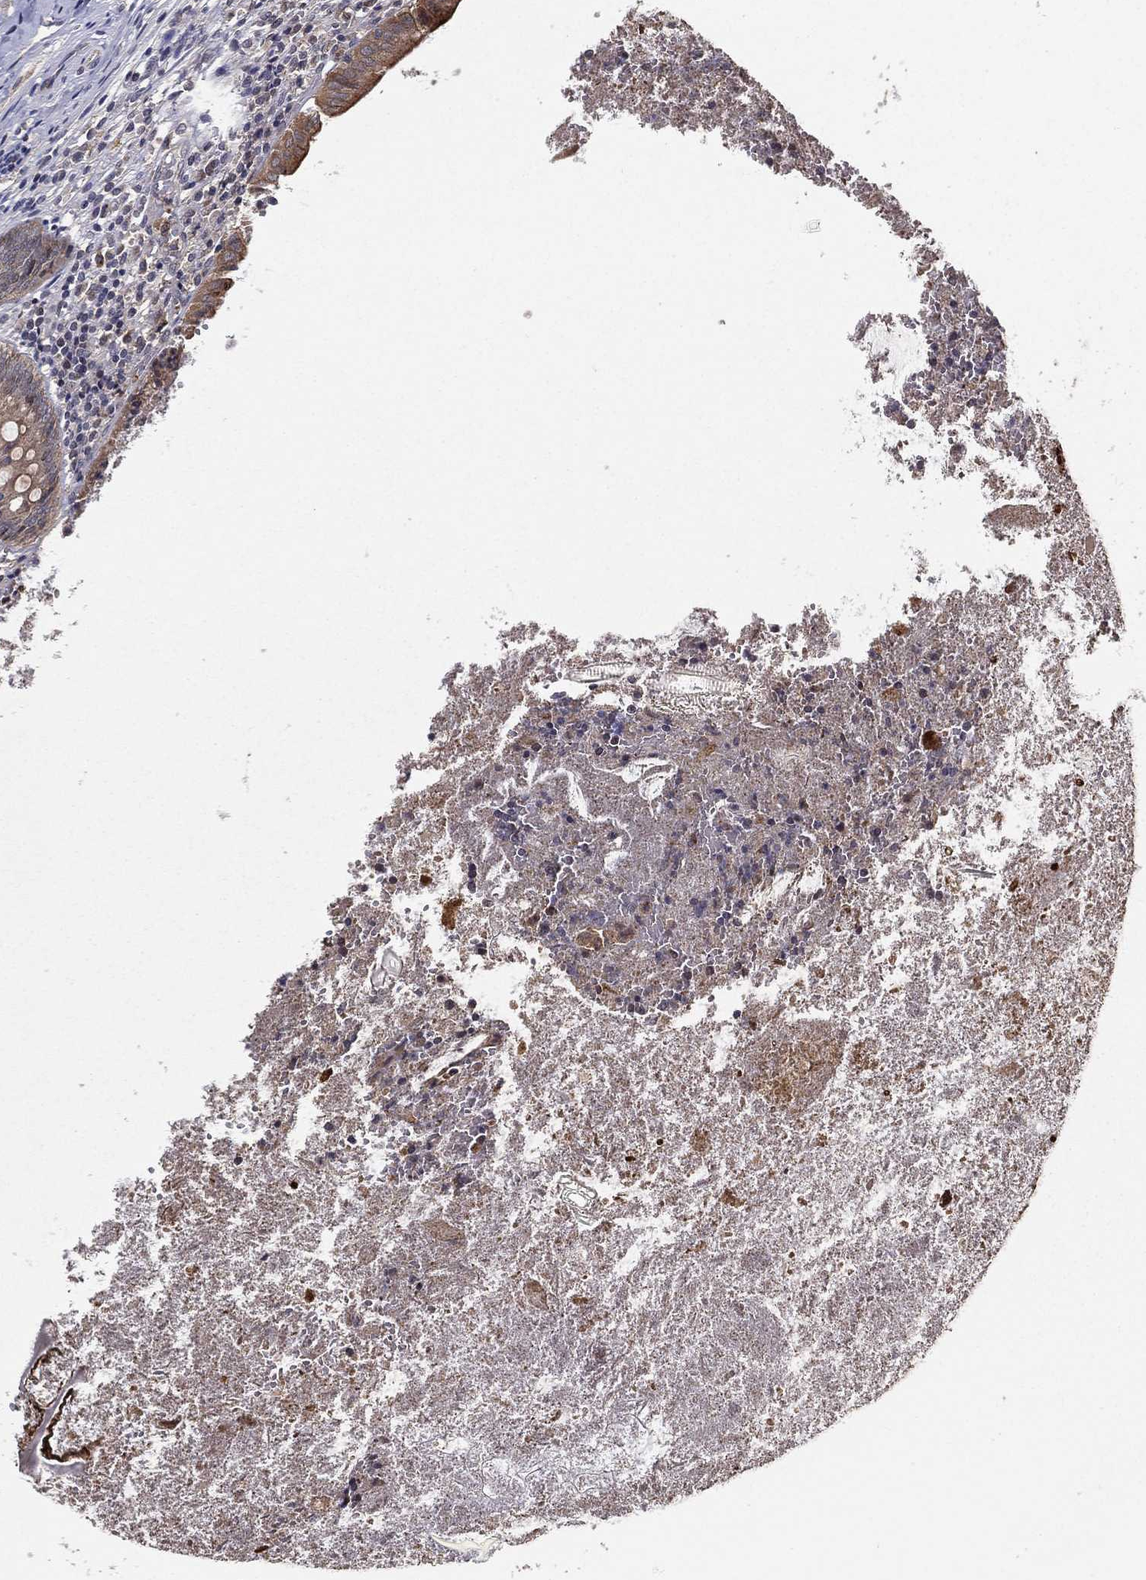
{"staining": {"intensity": "moderate", "quantity": "25%-75%", "location": "cytoplasmic/membranous"}, "tissue": "appendix", "cell_type": "Glandular cells", "image_type": "normal", "snomed": [{"axis": "morphology", "description": "Normal tissue, NOS"}, {"axis": "topography", "description": "Appendix"}], "caption": "Immunohistochemical staining of normal human appendix displays medium levels of moderate cytoplasmic/membranous expression in approximately 25%-75% of glandular cells.", "gene": "UACA", "patient": {"sex": "female", "age": 23}}